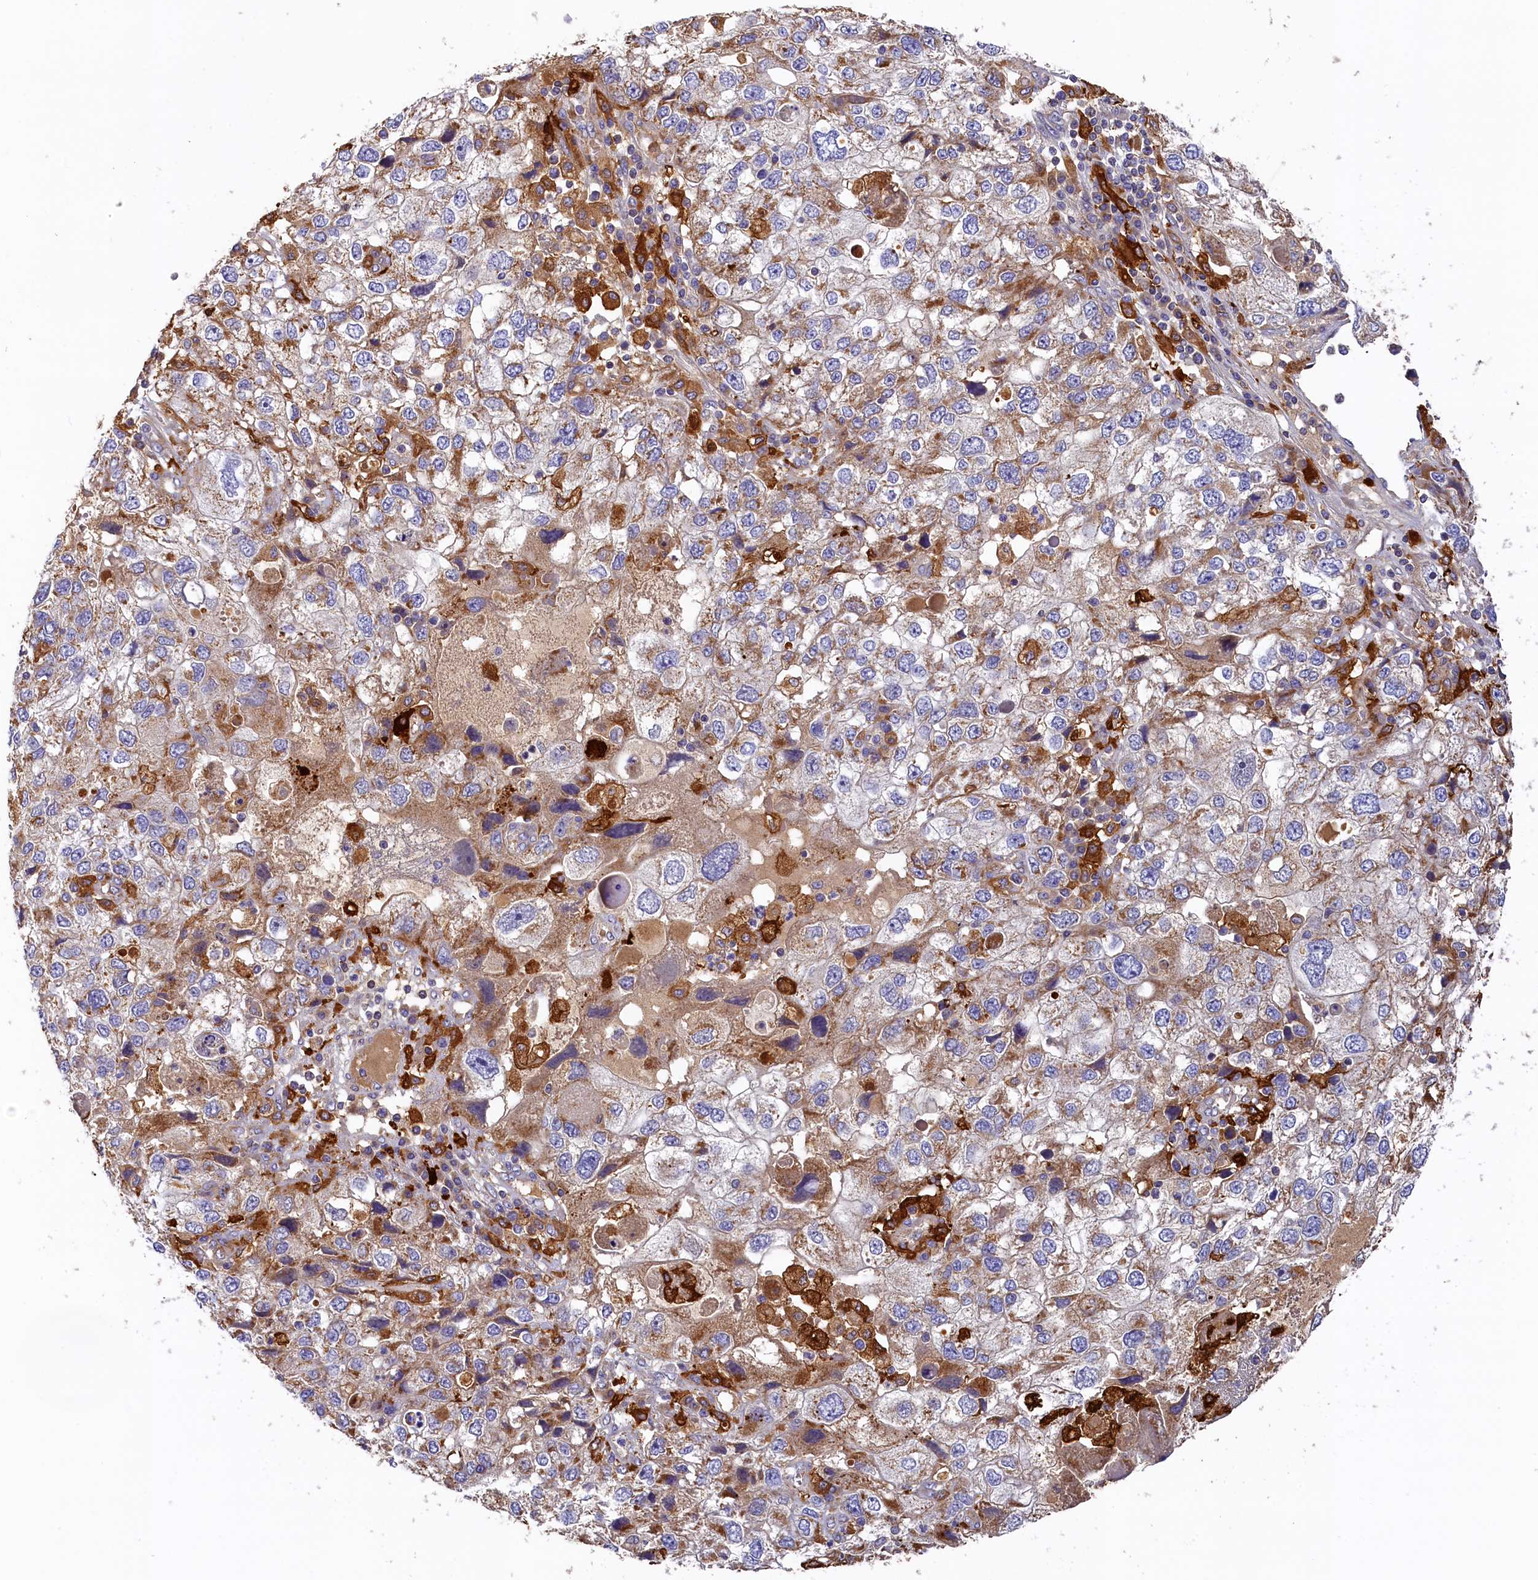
{"staining": {"intensity": "weak", "quantity": "<25%", "location": "cytoplasmic/membranous"}, "tissue": "endometrial cancer", "cell_type": "Tumor cells", "image_type": "cancer", "snomed": [{"axis": "morphology", "description": "Adenocarcinoma, NOS"}, {"axis": "topography", "description": "Endometrium"}], "caption": "This is an immunohistochemistry histopathology image of human adenocarcinoma (endometrial). There is no staining in tumor cells.", "gene": "SEC31B", "patient": {"sex": "female", "age": 49}}